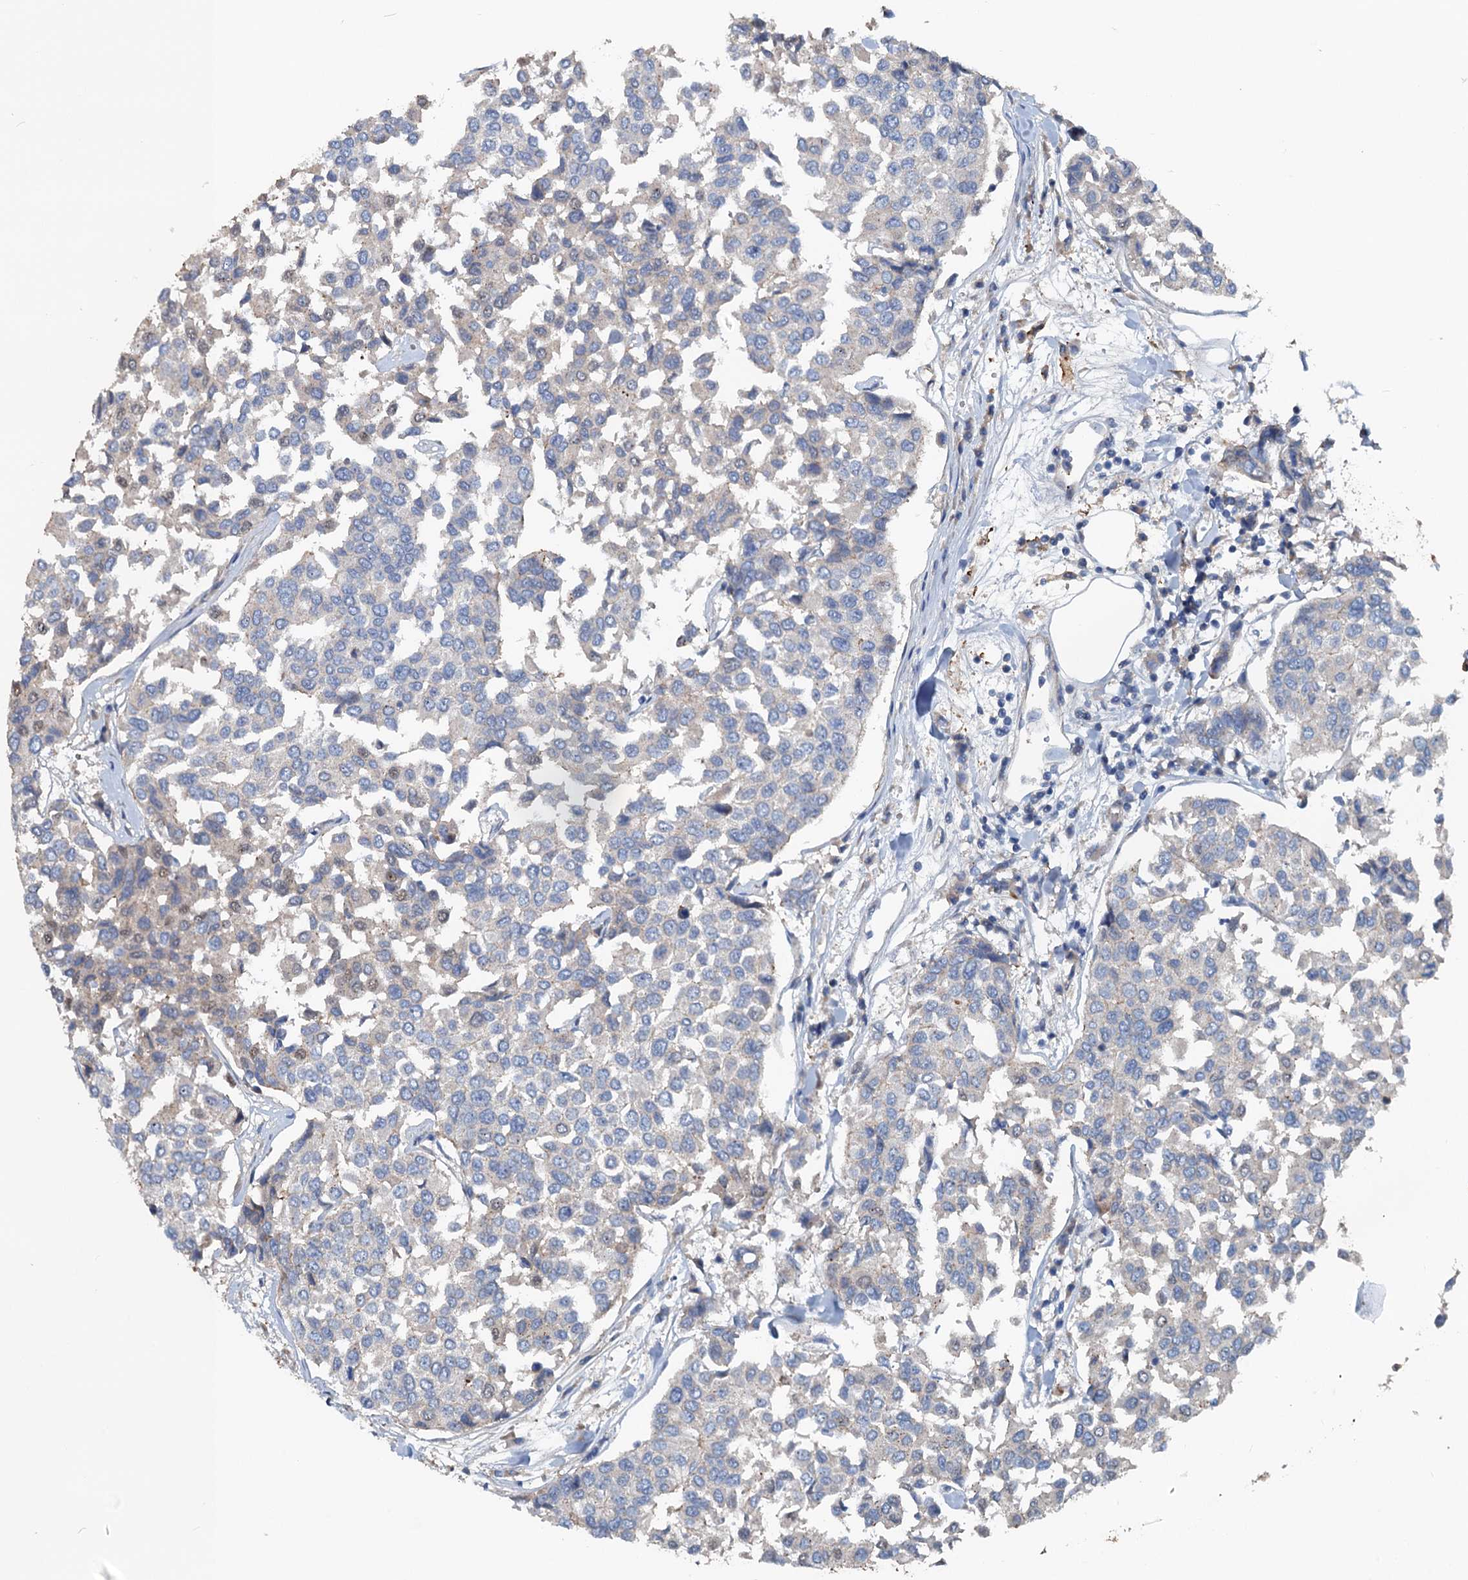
{"staining": {"intensity": "weak", "quantity": "<25%", "location": "cytoplasmic/membranous"}, "tissue": "breast cancer", "cell_type": "Tumor cells", "image_type": "cancer", "snomed": [{"axis": "morphology", "description": "Duct carcinoma"}, {"axis": "topography", "description": "Breast"}], "caption": "The IHC photomicrograph has no significant staining in tumor cells of infiltrating ductal carcinoma (breast) tissue.", "gene": "TEDC1", "patient": {"sex": "female", "age": 55}}